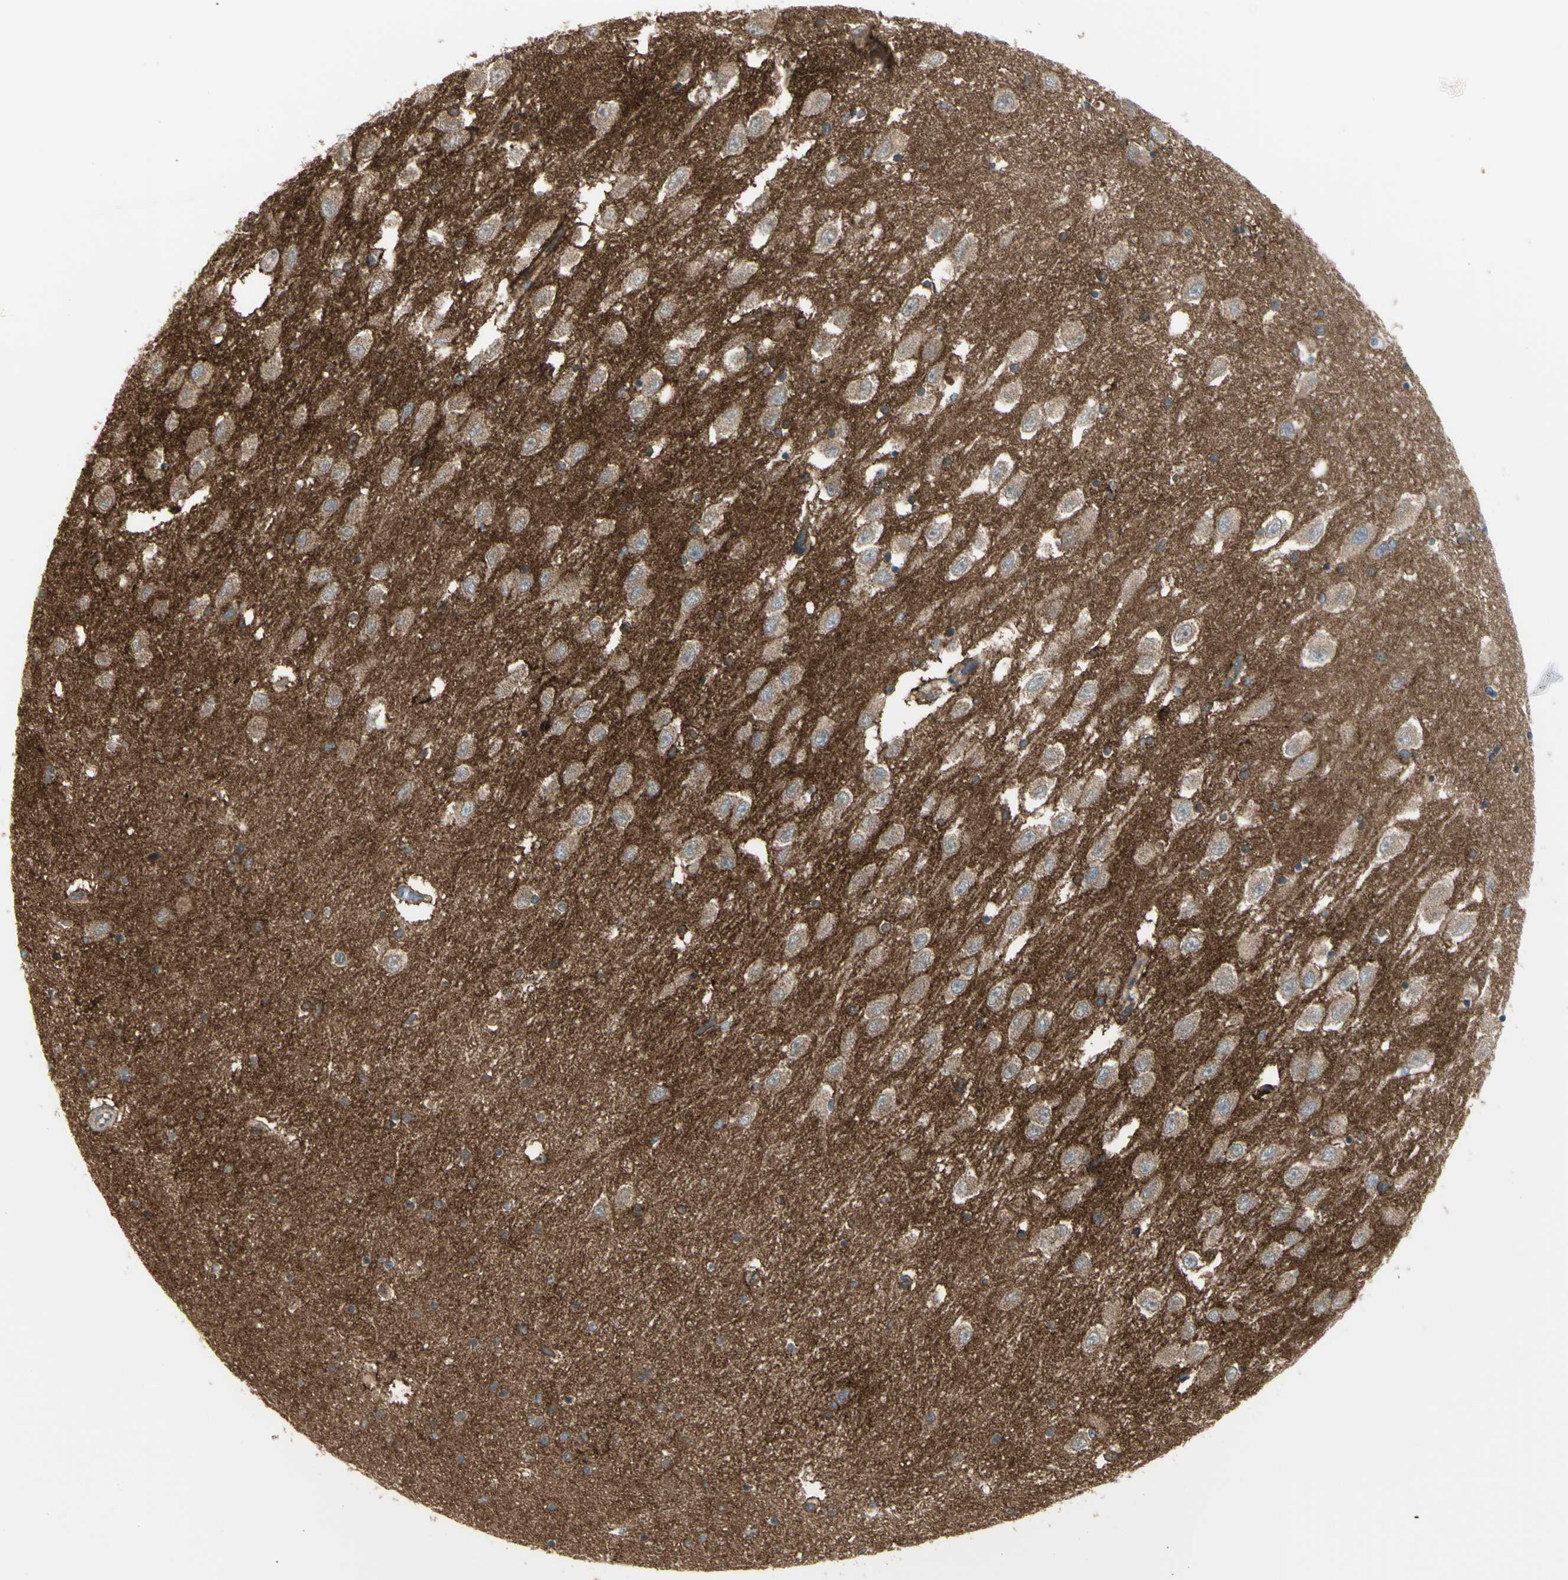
{"staining": {"intensity": "negative", "quantity": "none", "location": "none"}, "tissue": "hippocampus", "cell_type": "Glial cells", "image_type": "normal", "snomed": [{"axis": "morphology", "description": "Normal tissue, NOS"}, {"axis": "topography", "description": "Hippocampus"}], "caption": "High power microscopy micrograph of an immunohistochemistry (IHC) photomicrograph of normal hippocampus, revealing no significant positivity in glial cells. Brightfield microscopy of immunohistochemistry stained with DAB (brown) and hematoxylin (blue), captured at high magnification.", "gene": "NAXD", "patient": {"sex": "female", "age": 54}}